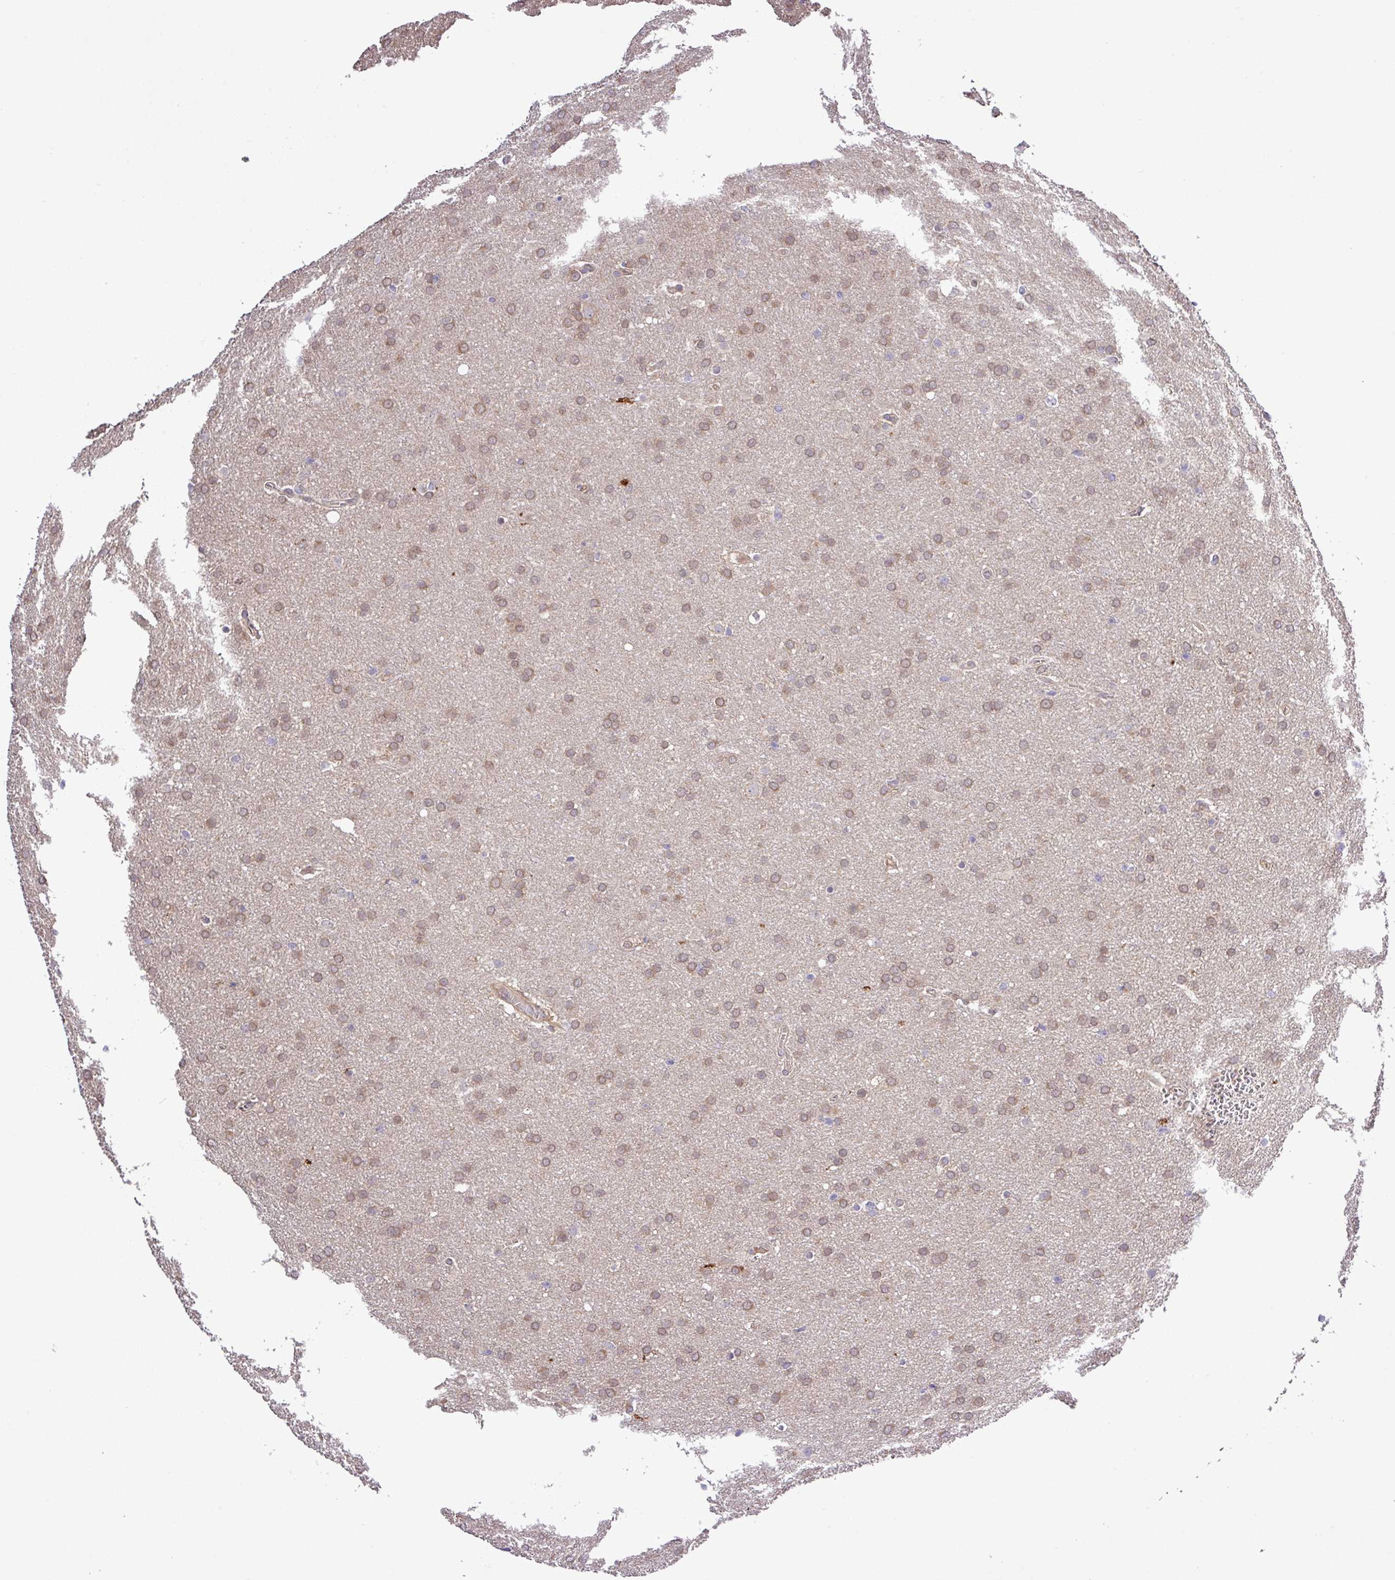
{"staining": {"intensity": "moderate", "quantity": ">75%", "location": "cytoplasmic/membranous,nuclear"}, "tissue": "glioma", "cell_type": "Tumor cells", "image_type": "cancer", "snomed": [{"axis": "morphology", "description": "Glioma, malignant, Low grade"}, {"axis": "topography", "description": "Brain"}], "caption": "Glioma stained for a protein (brown) demonstrates moderate cytoplasmic/membranous and nuclear positive staining in approximately >75% of tumor cells.", "gene": "CARHSP1", "patient": {"sex": "female", "age": 32}}